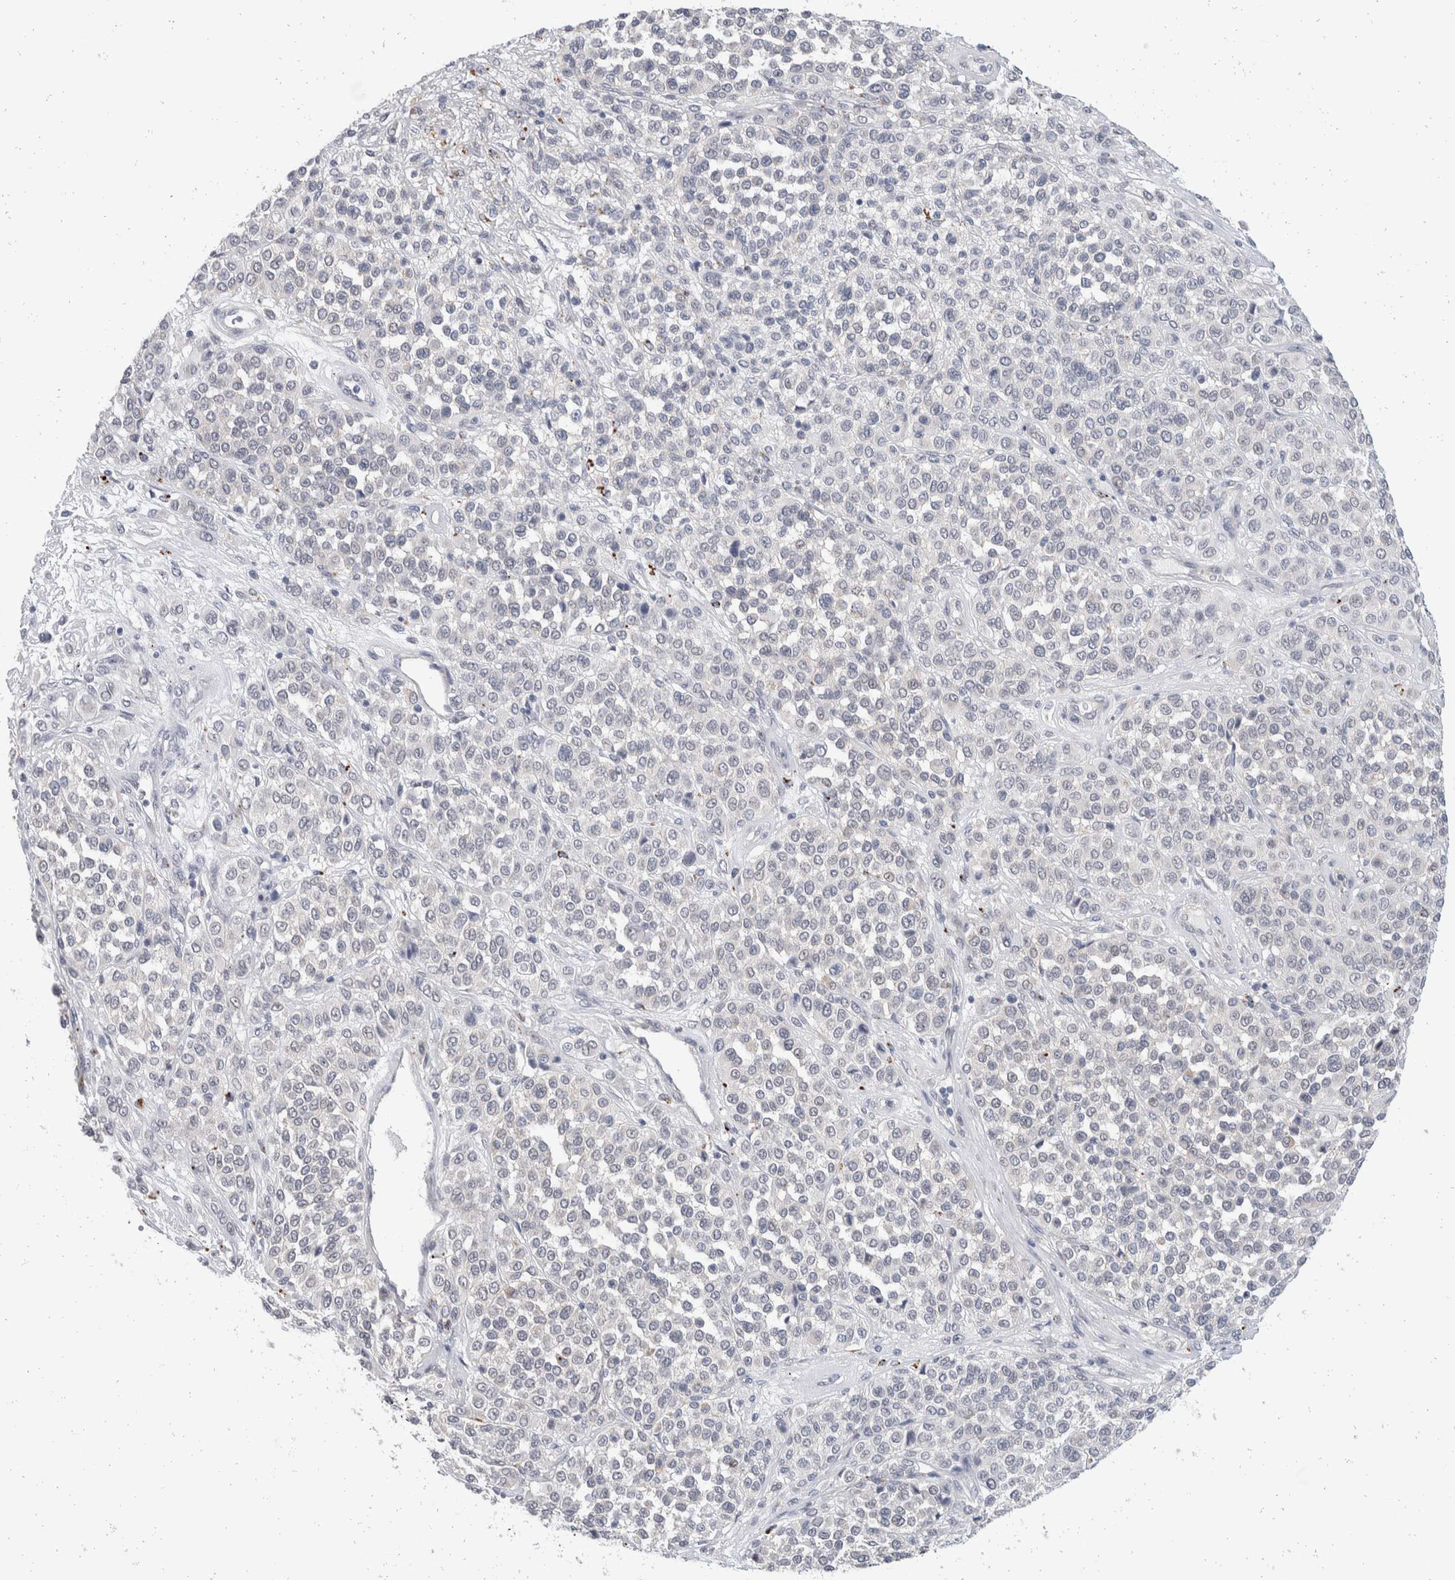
{"staining": {"intensity": "negative", "quantity": "none", "location": "none"}, "tissue": "melanoma", "cell_type": "Tumor cells", "image_type": "cancer", "snomed": [{"axis": "morphology", "description": "Malignant melanoma, Metastatic site"}, {"axis": "topography", "description": "Pancreas"}], "caption": "IHC histopathology image of melanoma stained for a protein (brown), which exhibits no staining in tumor cells.", "gene": "CATSPERD", "patient": {"sex": "female", "age": 30}}